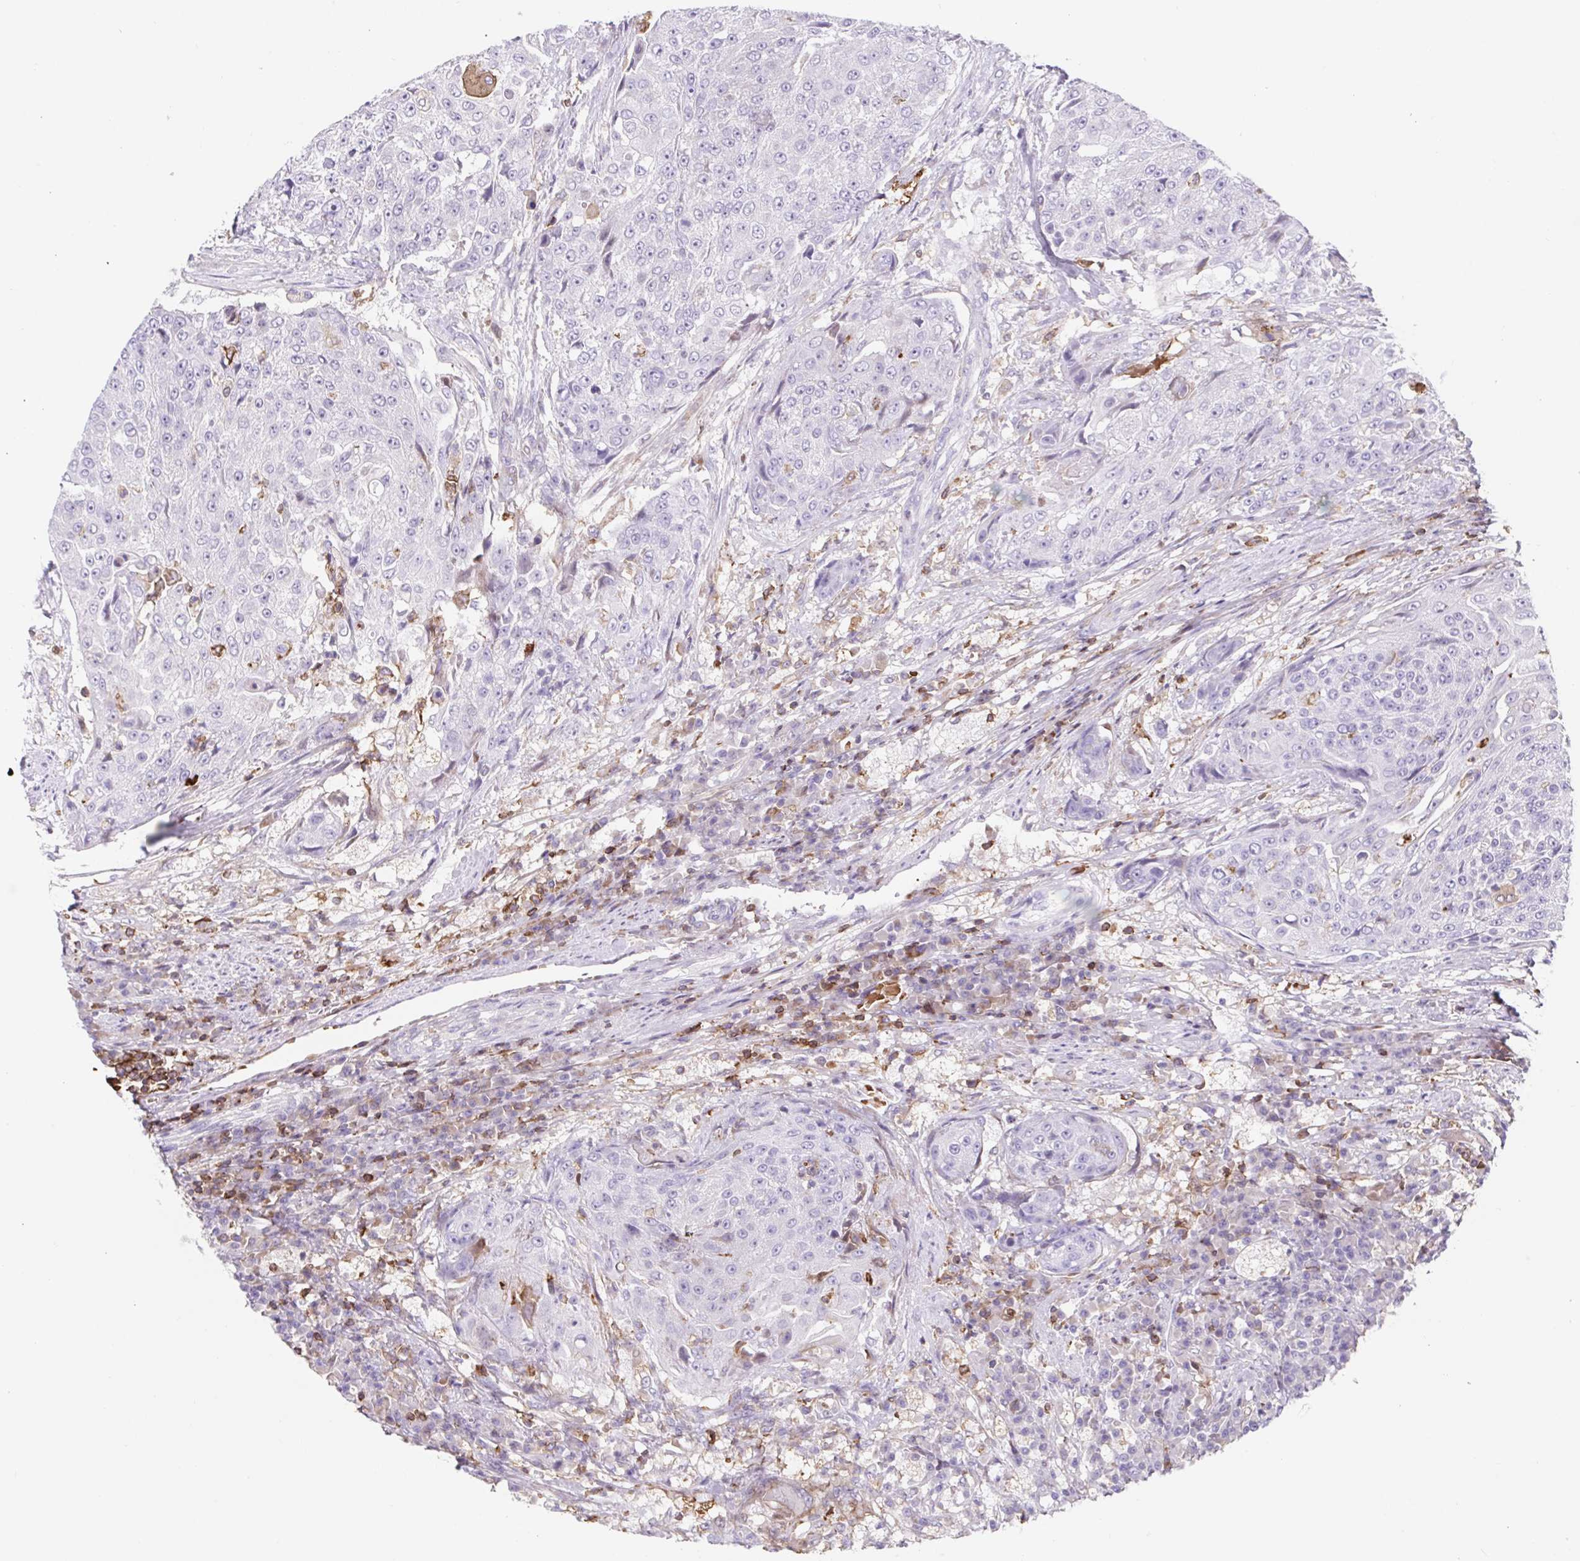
{"staining": {"intensity": "negative", "quantity": "none", "location": "none"}, "tissue": "urothelial cancer", "cell_type": "Tumor cells", "image_type": "cancer", "snomed": [{"axis": "morphology", "description": "Urothelial carcinoma, High grade"}, {"axis": "topography", "description": "Urinary bladder"}], "caption": "There is no significant expression in tumor cells of urothelial carcinoma (high-grade).", "gene": "TPRG1", "patient": {"sex": "female", "age": 63}}